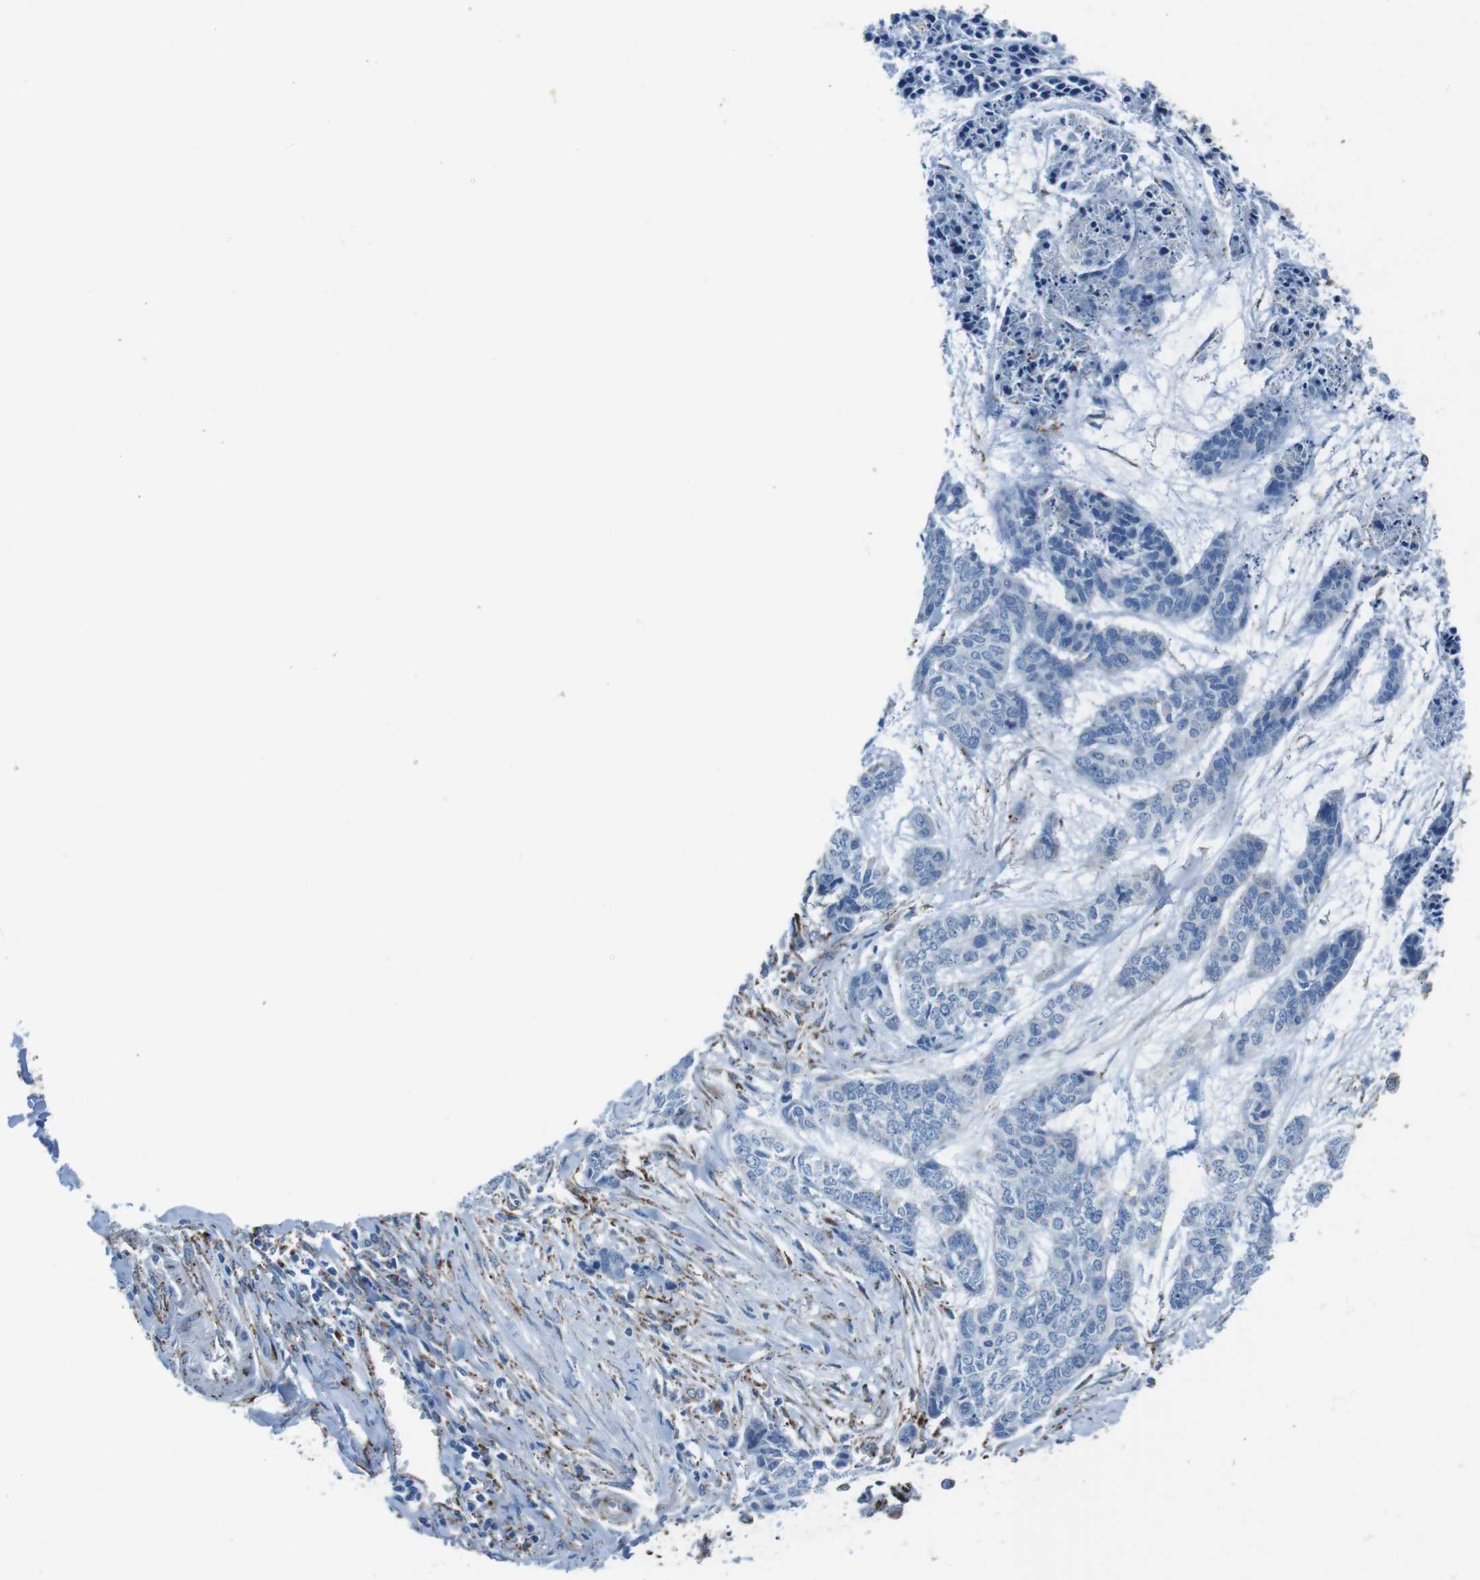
{"staining": {"intensity": "moderate", "quantity": "25%-75%", "location": "cytoplasmic/membranous"}, "tissue": "skin cancer", "cell_type": "Tumor cells", "image_type": "cancer", "snomed": [{"axis": "morphology", "description": "Basal cell carcinoma"}, {"axis": "topography", "description": "Skin"}], "caption": "A micrograph of skin cancer stained for a protein displays moderate cytoplasmic/membranous brown staining in tumor cells.", "gene": "SCARB2", "patient": {"sex": "female", "age": 64}}